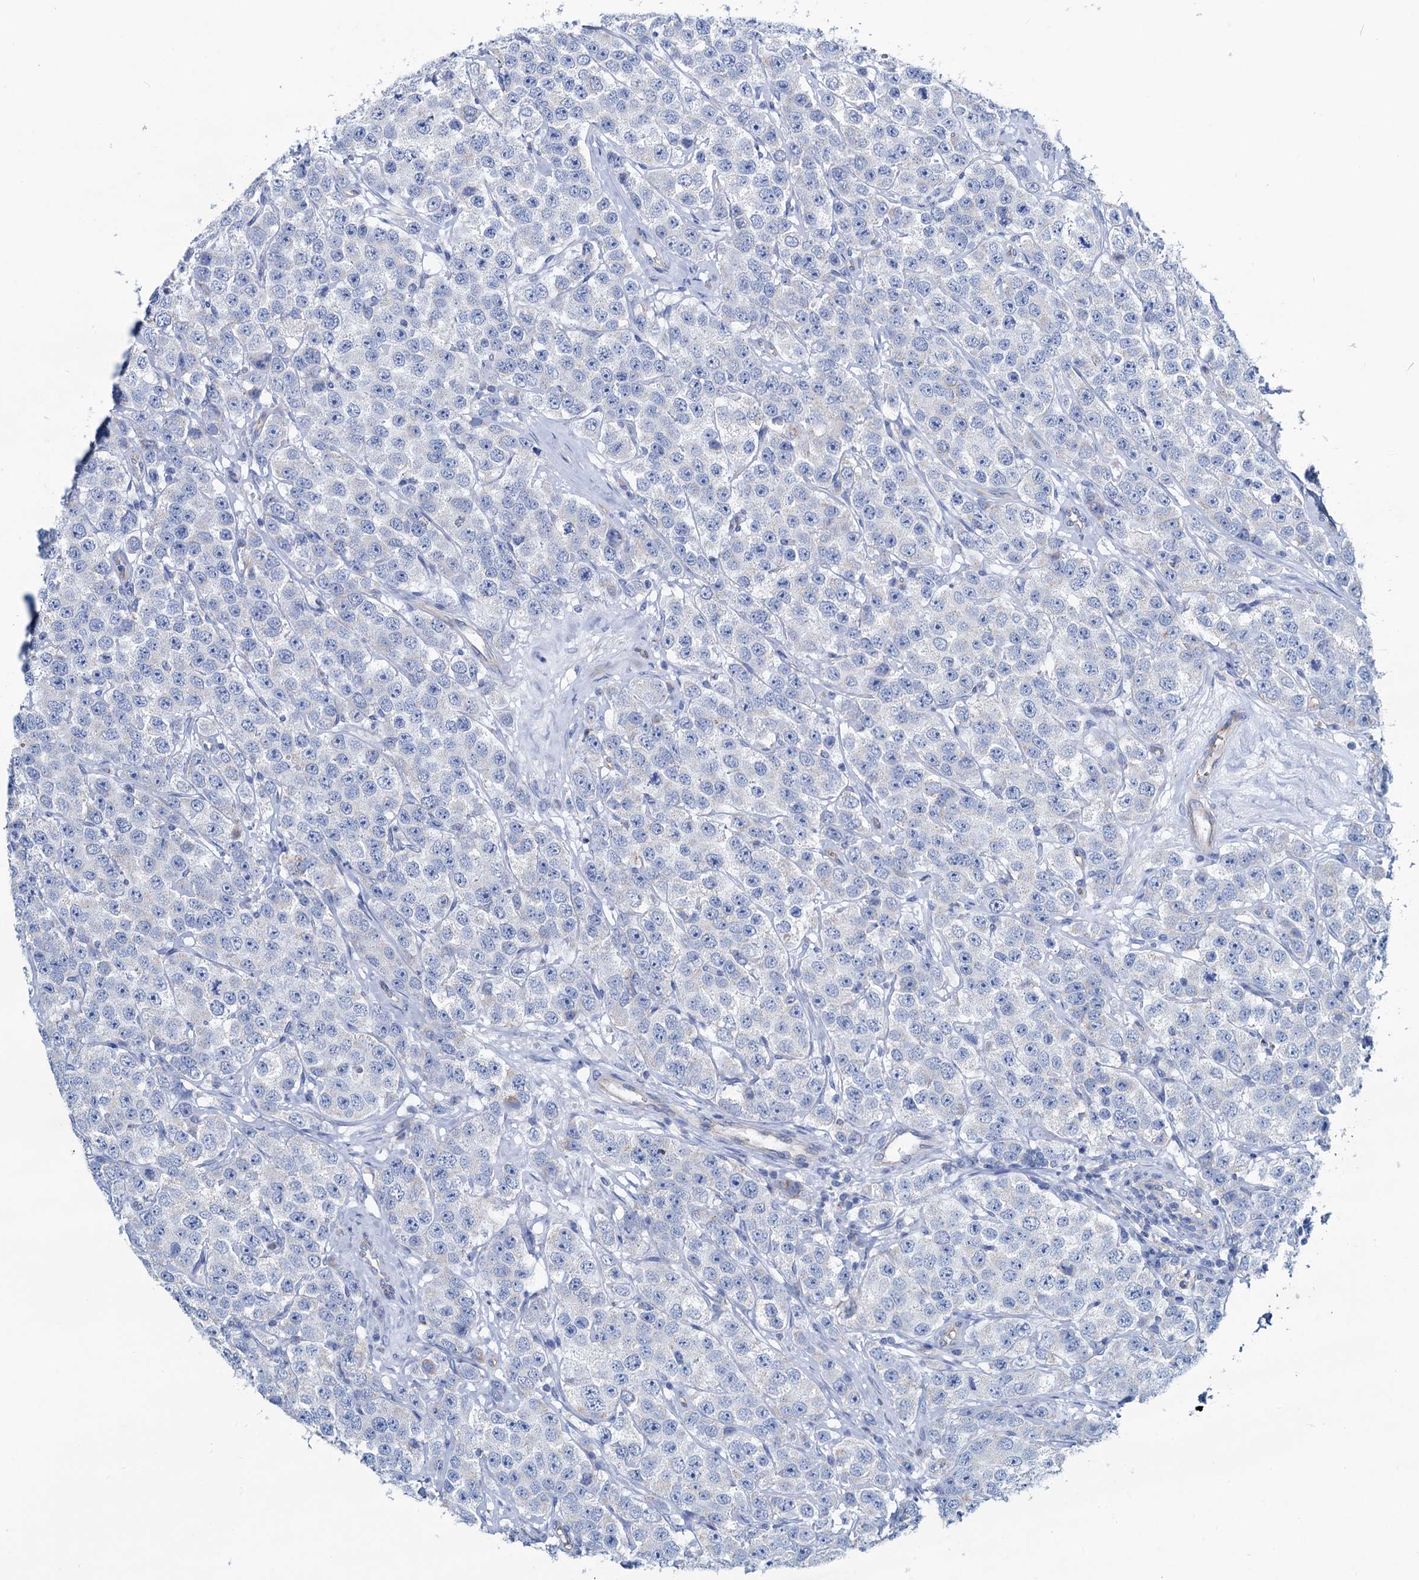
{"staining": {"intensity": "negative", "quantity": "none", "location": "none"}, "tissue": "testis cancer", "cell_type": "Tumor cells", "image_type": "cancer", "snomed": [{"axis": "morphology", "description": "Seminoma, NOS"}, {"axis": "topography", "description": "Testis"}], "caption": "There is no significant positivity in tumor cells of testis seminoma.", "gene": "SLC1A3", "patient": {"sex": "male", "age": 28}}